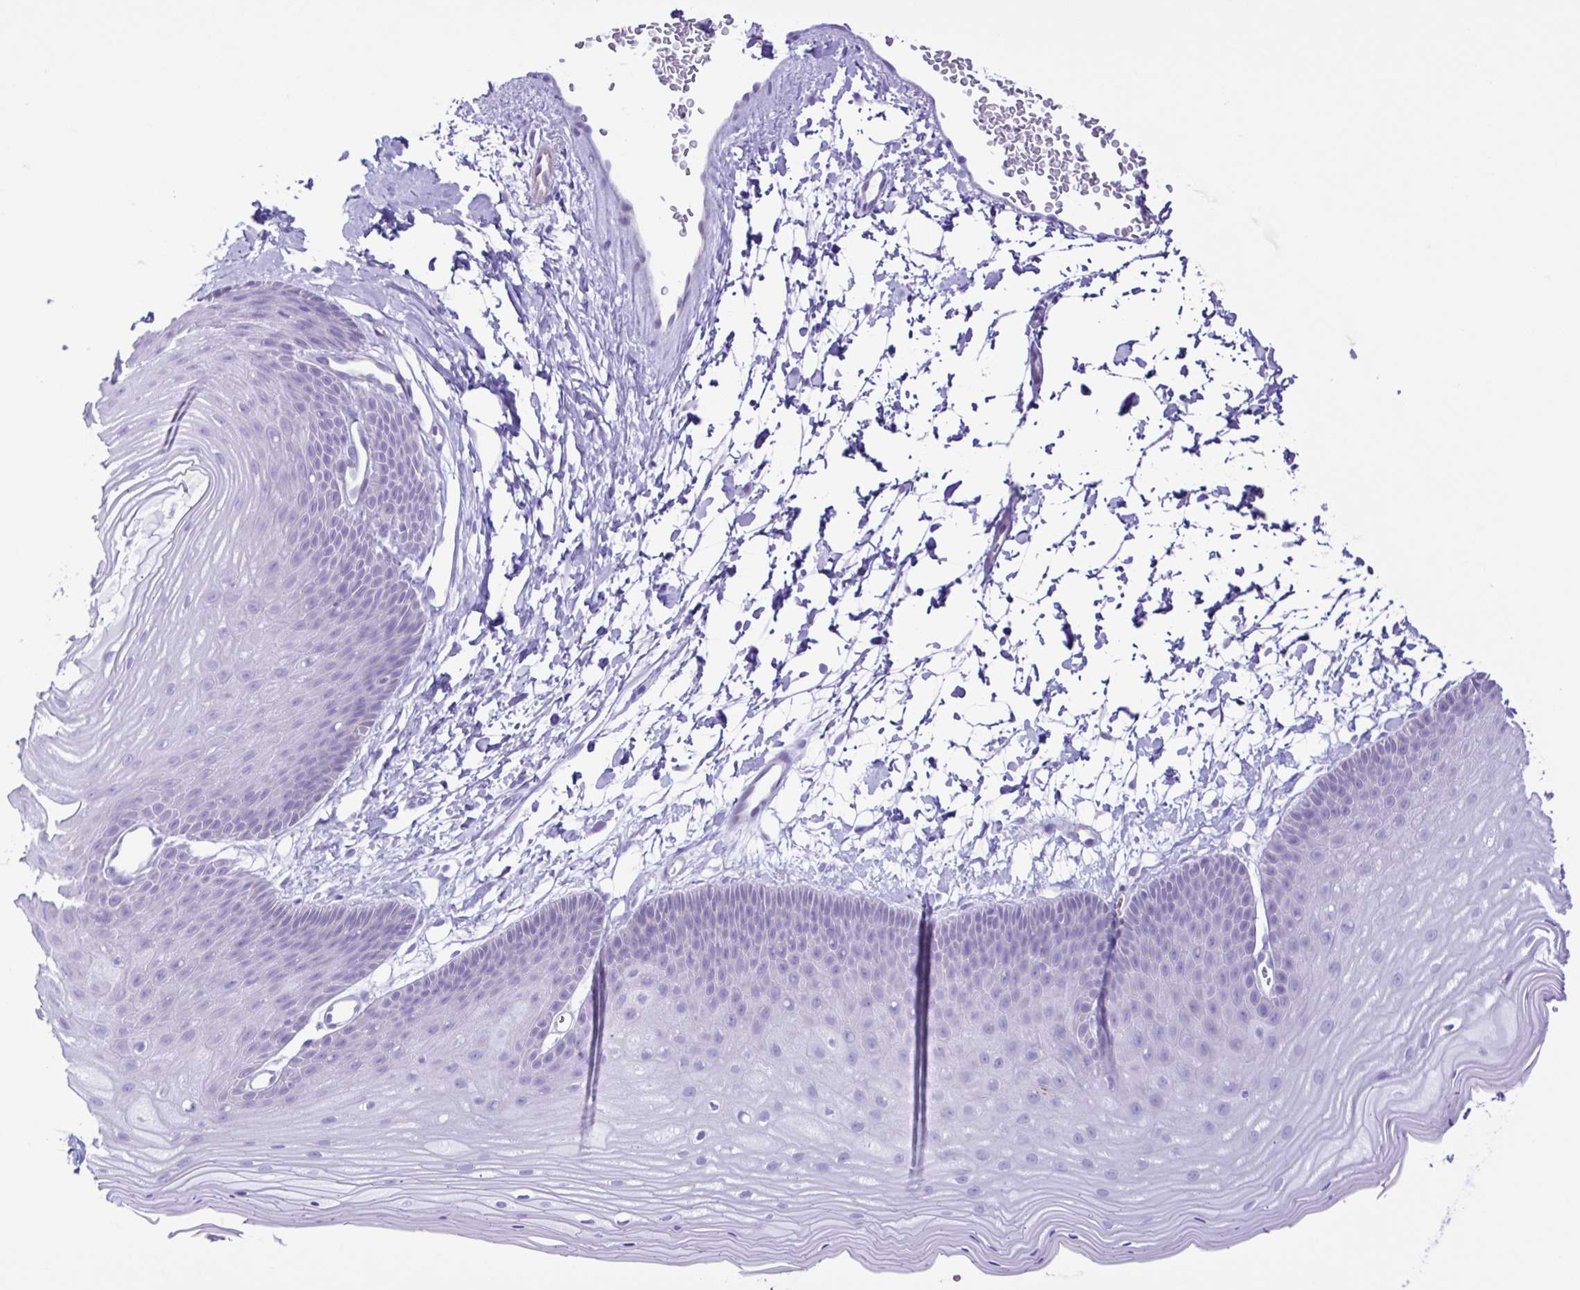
{"staining": {"intensity": "negative", "quantity": "none", "location": "none"}, "tissue": "skin", "cell_type": "Epidermal cells", "image_type": "normal", "snomed": [{"axis": "morphology", "description": "Normal tissue, NOS"}, {"axis": "topography", "description": "Anal"}], "caption": "Epidermal cells show no significant protein staining in benign skin. Brightfield microscopy of IHC stained with DAB (brown) and hematoxylin (blue), captured at high magnification.", "gene": "CYP11A1", "patient": {"sex": "male", "age": 53}}